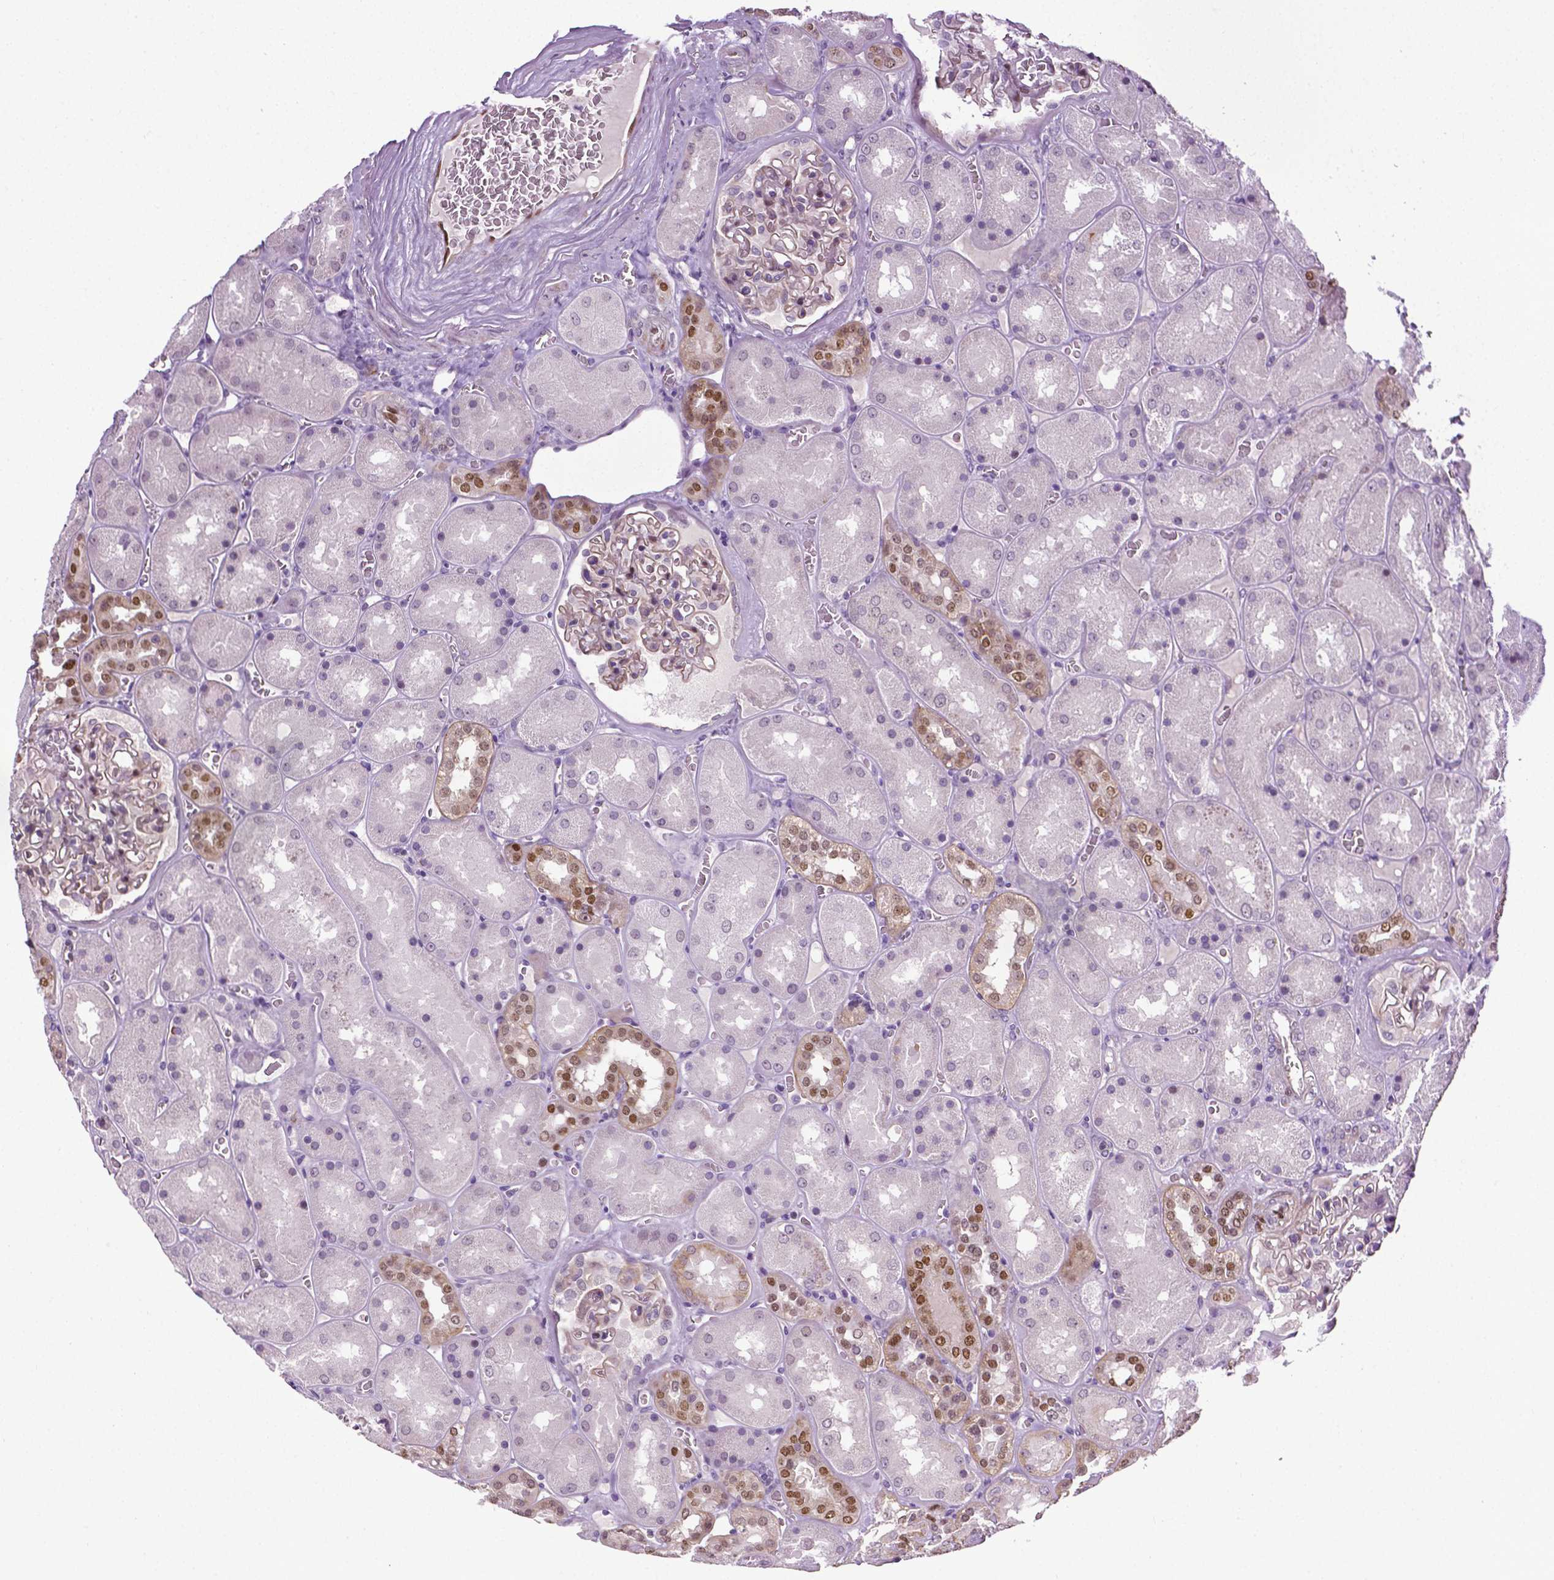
{"staining": {"intensity": "negative", "quantity": "none", "location": "none"}, "tissue": "kidney", "cell_type": "Cells in glomeruli", "image_type": "normal", "snomed": [{"axis": "morphology", "description": "Normal tissue, NOS"}, {"axis": "topography", "description": "Kidney"}], "caption": "The micrograph reveals no significant expression in cells in glomeruli of kidney.", "gene": "PTGER3", "patient": {"sex": "male", "age": 73}}